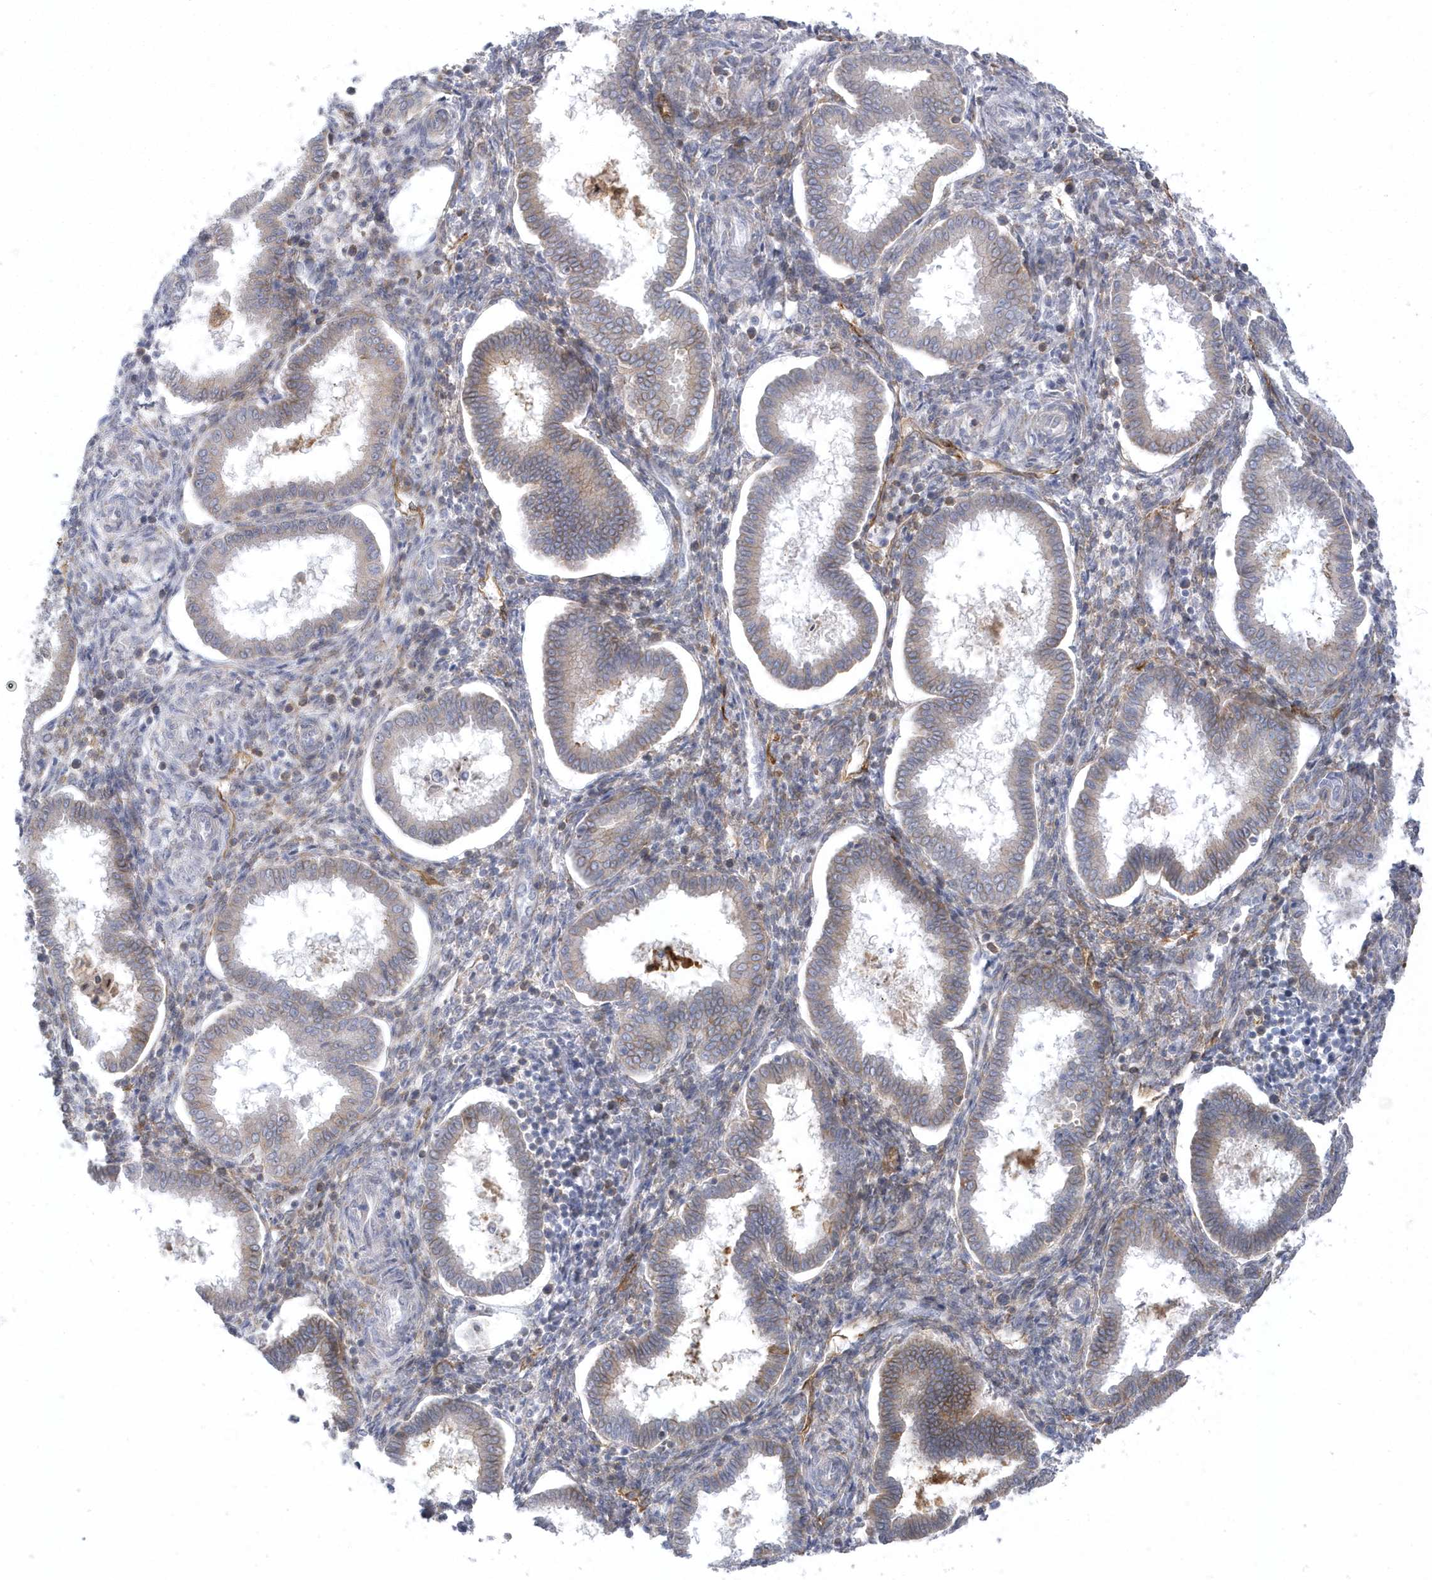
{"staining": {"intensity": "negative", "quantity": "none", "location": "none"}, "tissue": "endometrium", "cell_type": "Cells in endometrial stroma", "image_type": "normal", "snomed": [{"axis": "morphology", "description": "Normal tissue, NOS"}, {"axis": "topography", "description": "Endometrium"}], "caption": "DAB immunohistochemical staining of normal human endometrium displays no significant staining in cells in endometrial stroma. (DAB immunohistochemistry with hematoxylin counter stain).", "gene": "ANAPC1", "patient": {"sex": "female", "age": 24}}